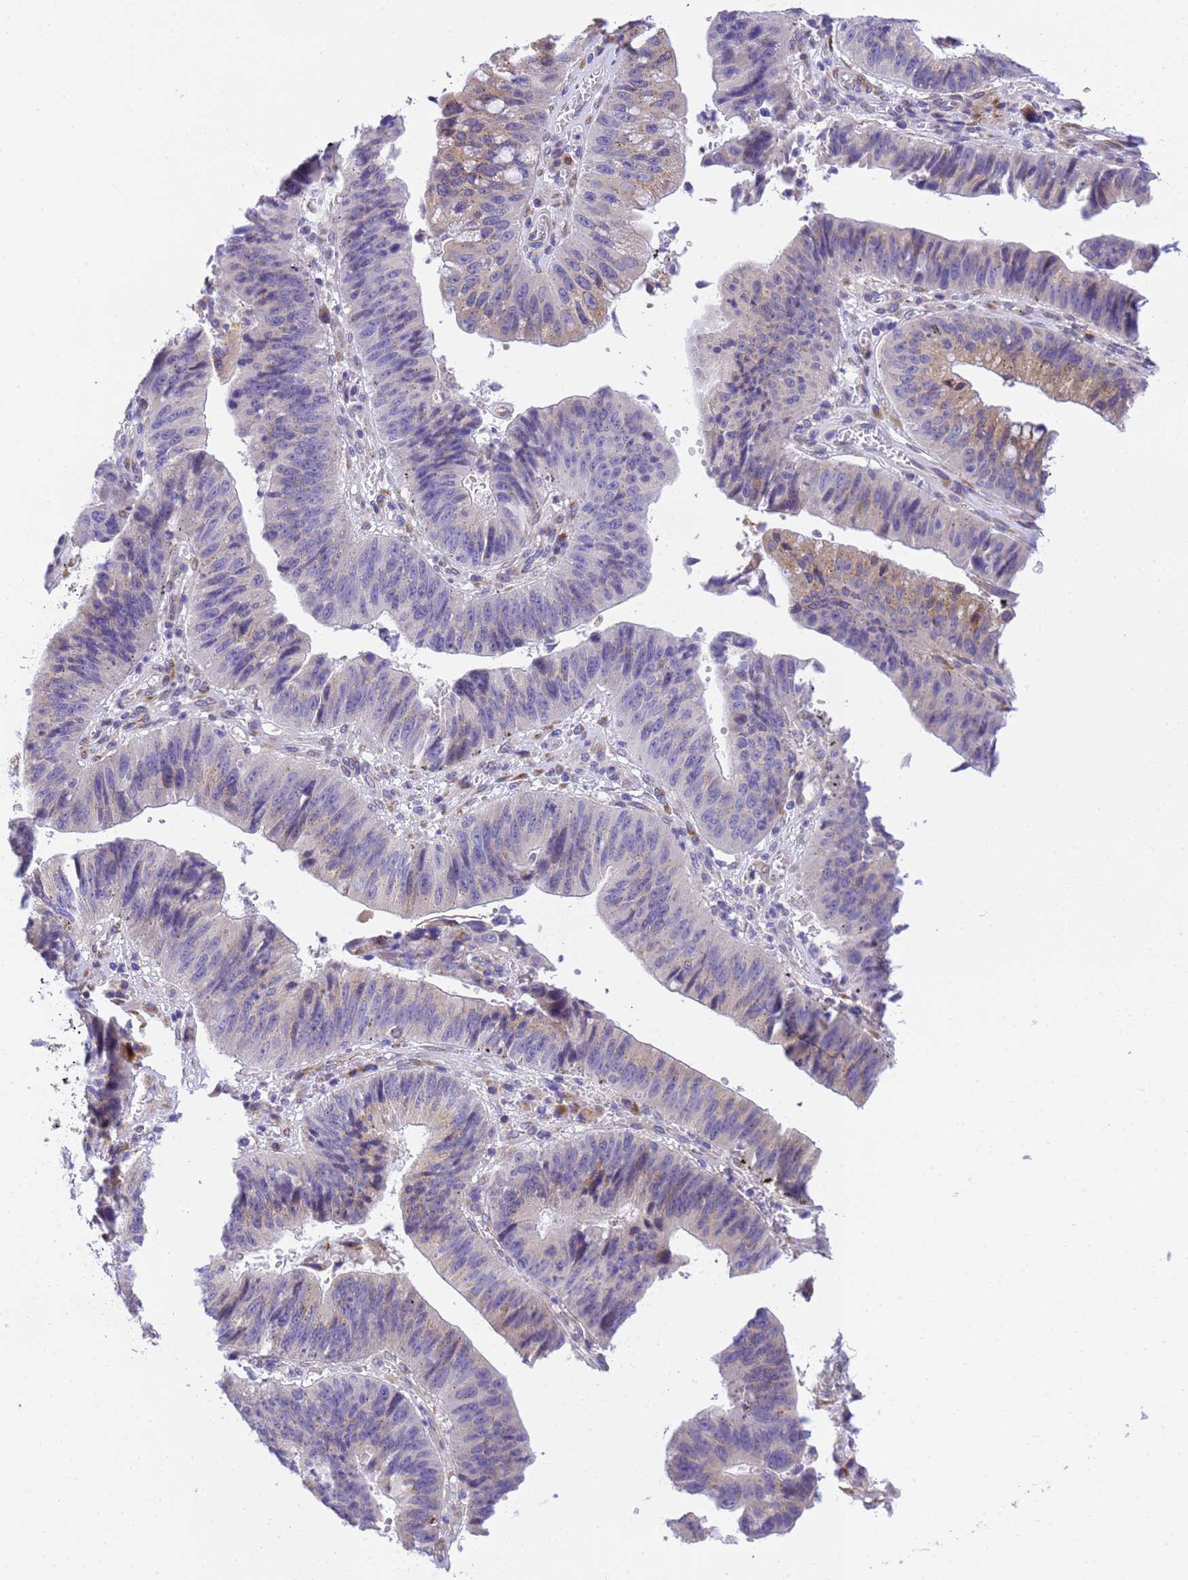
{"staining": {"intensity": "weak", "quantity": "<25%", "location": "cytoplasmic/membranous"}, "tissue": "stomach cancer", "cell_type": "Tumor cells", "image_type": "cancer", "snomed": [{"axis": "morphology", "description": "Adenocarcinoma, NOS"}, {"axis": "topography", "description": "Stomach"}], "caption": "Tumor cells are negative for brown protein staining in stomach cancer.", "gene": "RHBDD3", "patient": {"sex": "male", "age": 59}}